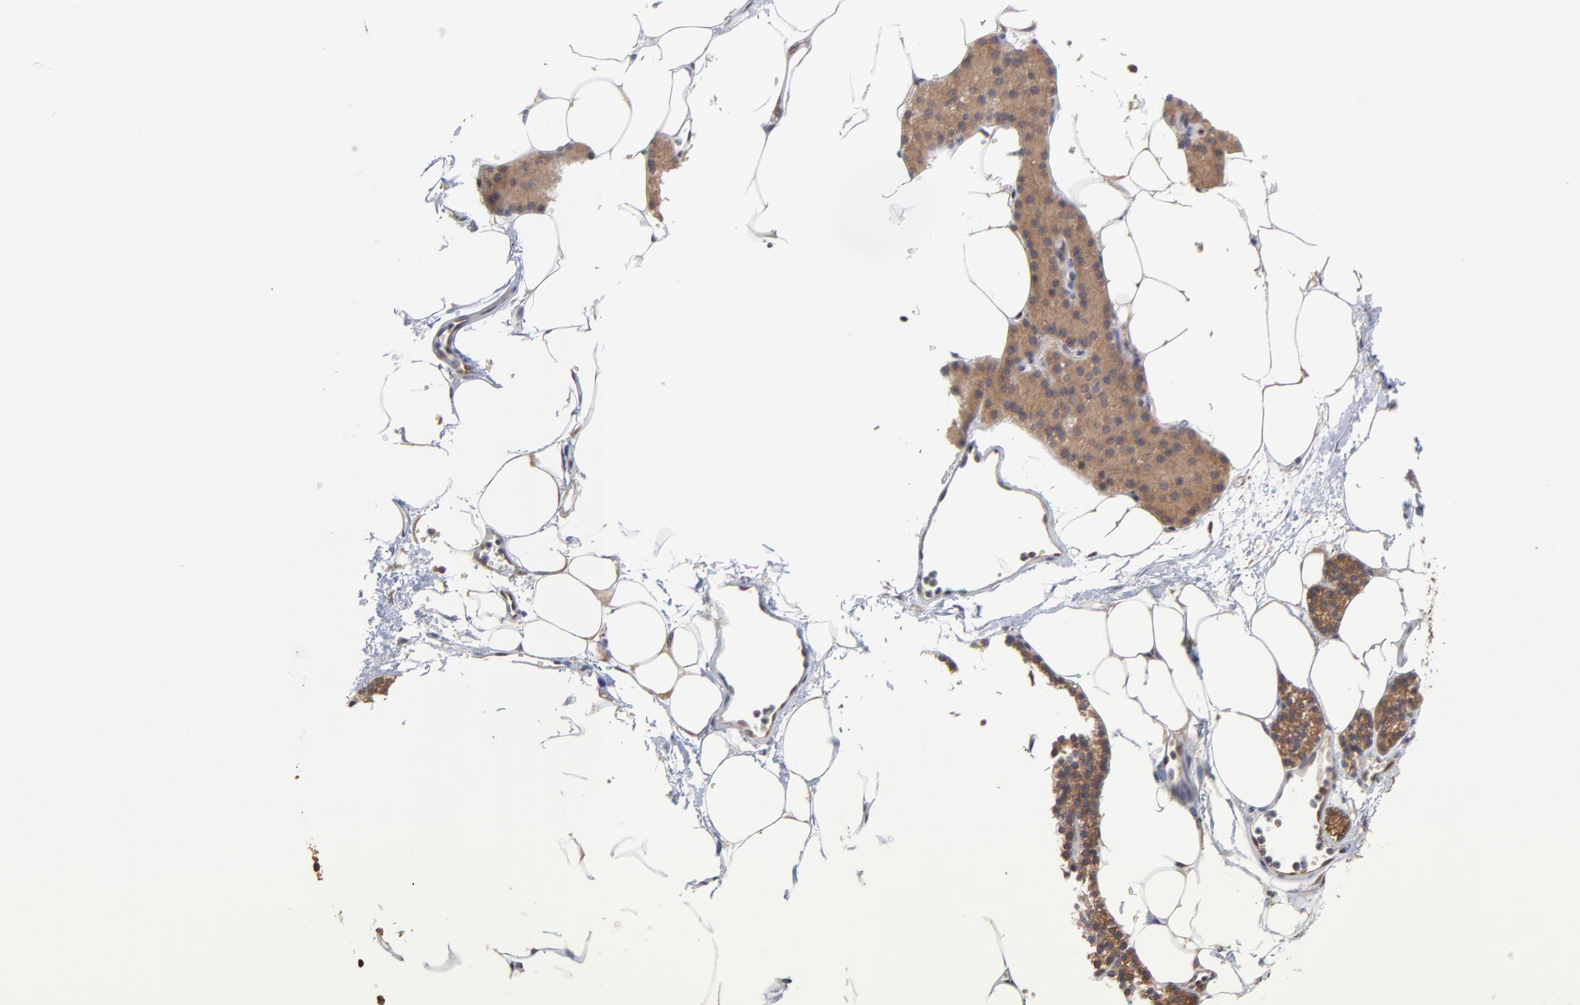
{"staining": {"intensity": "negative", "quantity": "none", "location": "none"}, "tissue": "skeletal muscle", "cell_type": "Myocytes", "image_type": "normal", "snomed": [{"axis": "morphology", "description": "Normal tissue, NOS"}, {"axis": "topography", "description": "Skeletal muscle"}, {"axis": "topography", "description": "Parathyroid gland"}], "caption": "There is no significant positivity in myocytes of skeletal muscle. Brightfield microscopy of immunohistochemistry (IHC) stained with DAB (brown) and hematoxylin (blue), captured at high magnification.", "gene": "CCT2", "patient": {"sex": "female", "age": 37}}